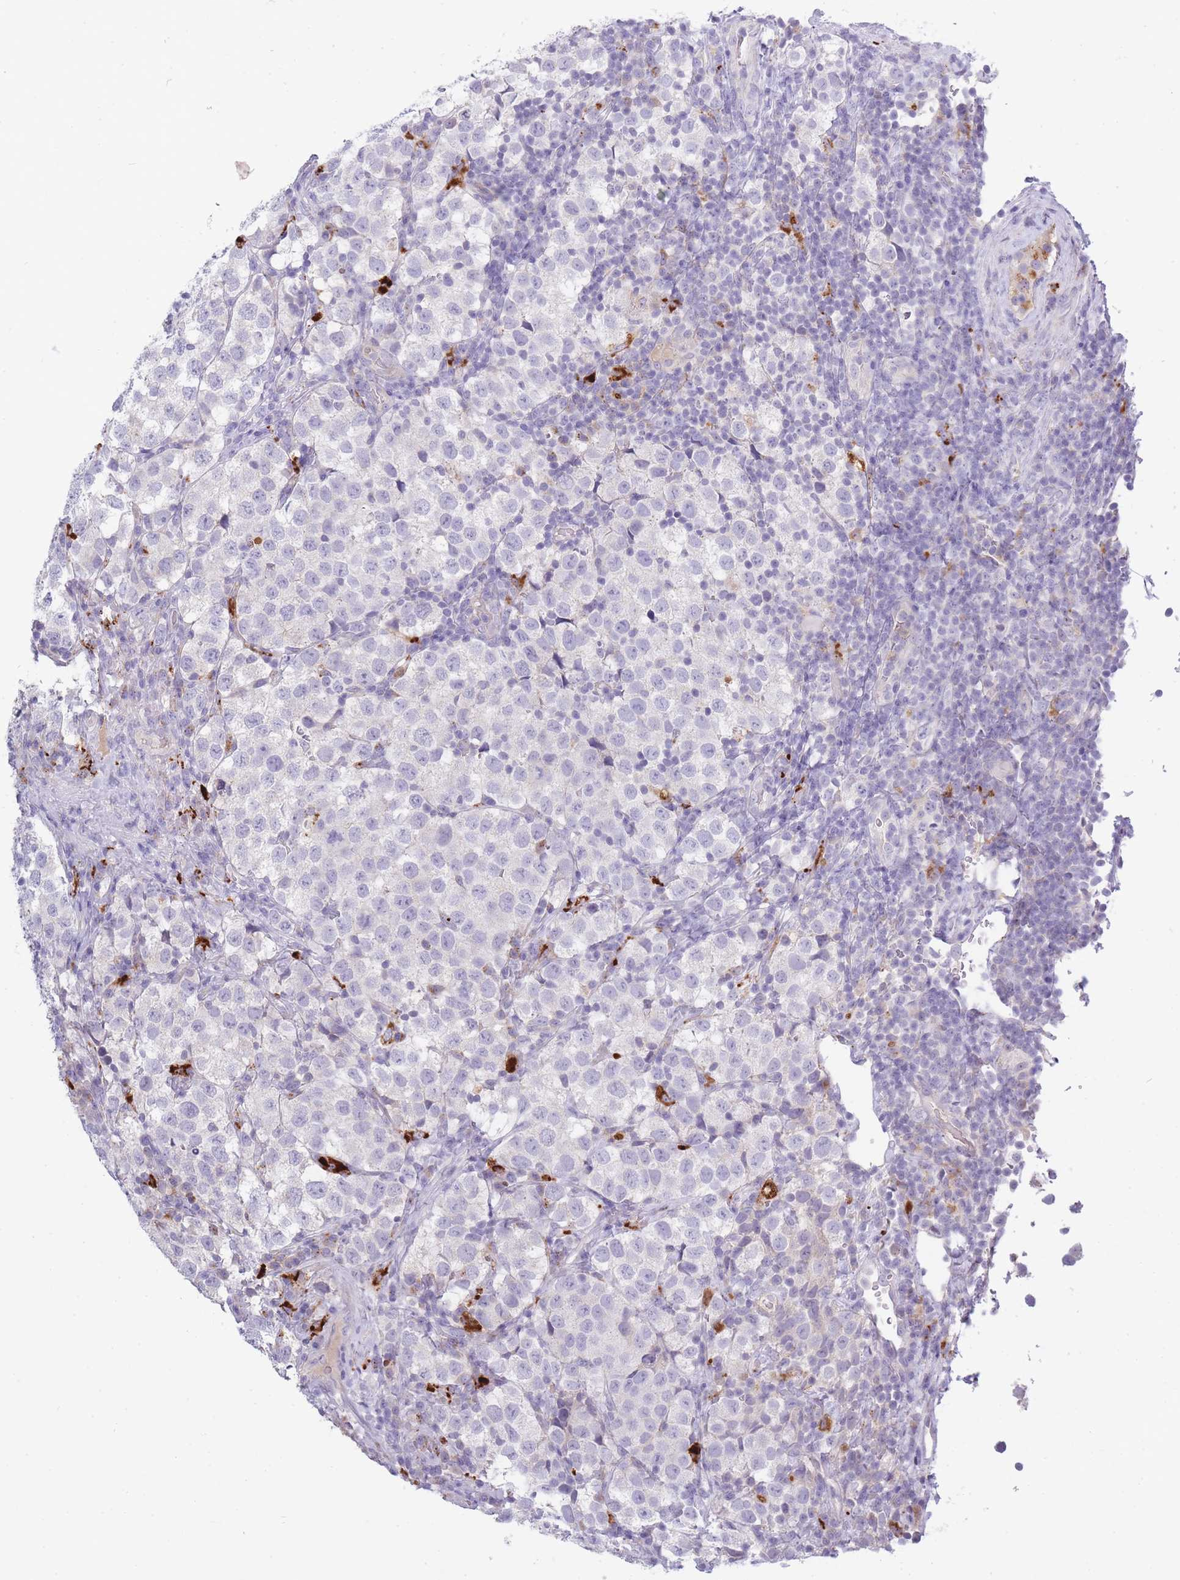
{"staining": {"intensity": "negative", "quantity": "none", "location": "none"}, "tissue": "testis cancer", "cell_type": "Tumor cells", "image_type": "cancer", "snomed": [{"axis": "morphology", "description": "Seminoma, NOS"}, {"axis": "topography", "description": "Testis"}], "caption": "Immunohistochemistry histopathology image of neoplastic tissue: human testis cancer (seminoma) stained with DAB demonstrates no significant protein positivity in tumor cells.", "gene": "TRIM61", "patient": {"sex": "male", "age": 34}}